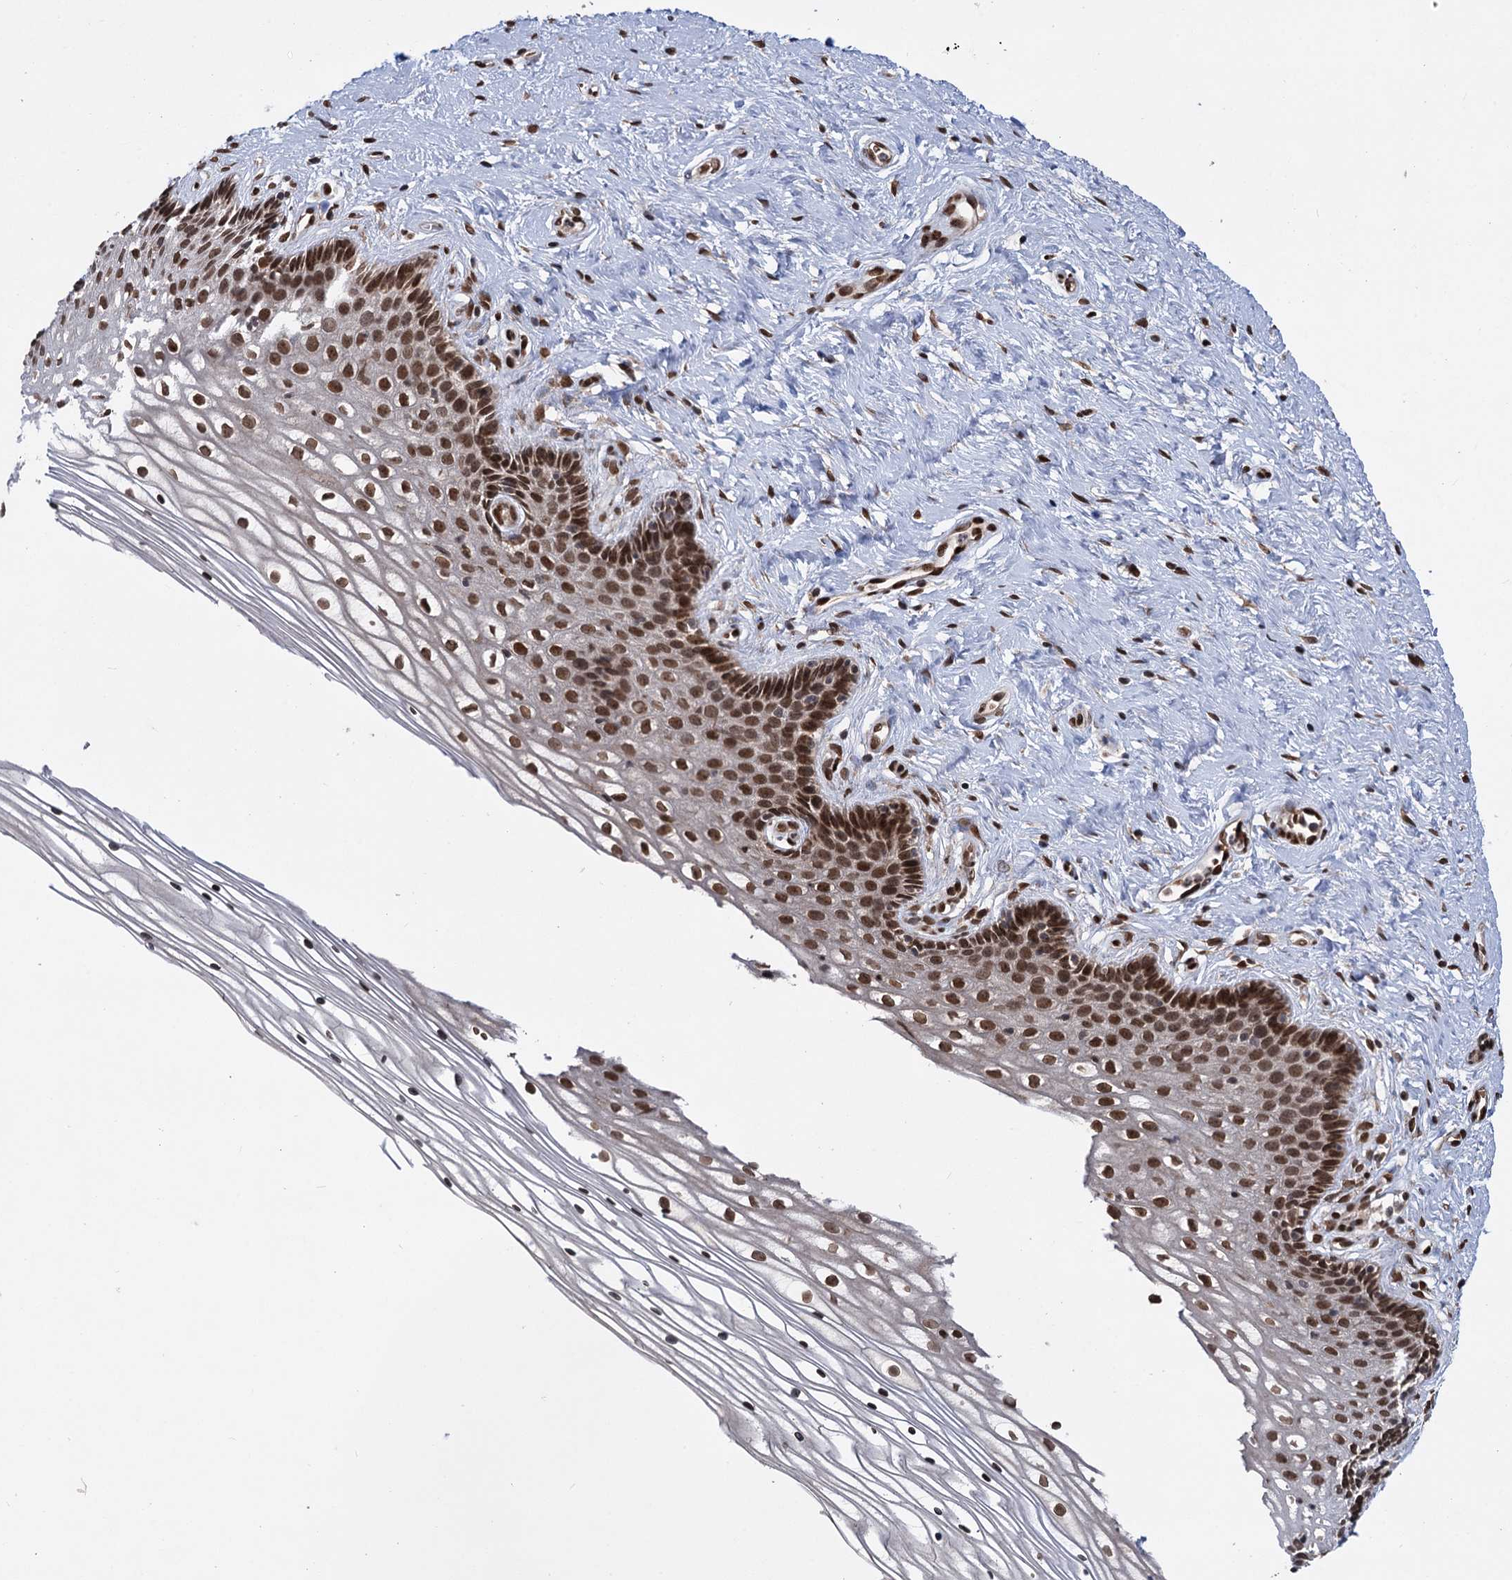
{"staining": {"intensity": "moderate", "quantity": ">75%", "location": "cytoplasmic/membranous,nuclear"}, "tissue": "cervix", "cell_type": "Glandular cells", "image_type": "normal", "snomed": [{"axis": "morphology", "description": "Normal tissue, NOS"}, {"axis": "topography", "description": "Cervix"}], "caption": "Cervix stained with DAB (3,3'-diaminobenzidine) immunohistochemistry shows medium levels of moderate cytoplasmic/membranous,nuclear staining in approximately >75% of glandular cells. (IHC, brightfield microscopy, high magnification).", "gene": "MESD", "patient": {"sex": "female", "age": 33}}